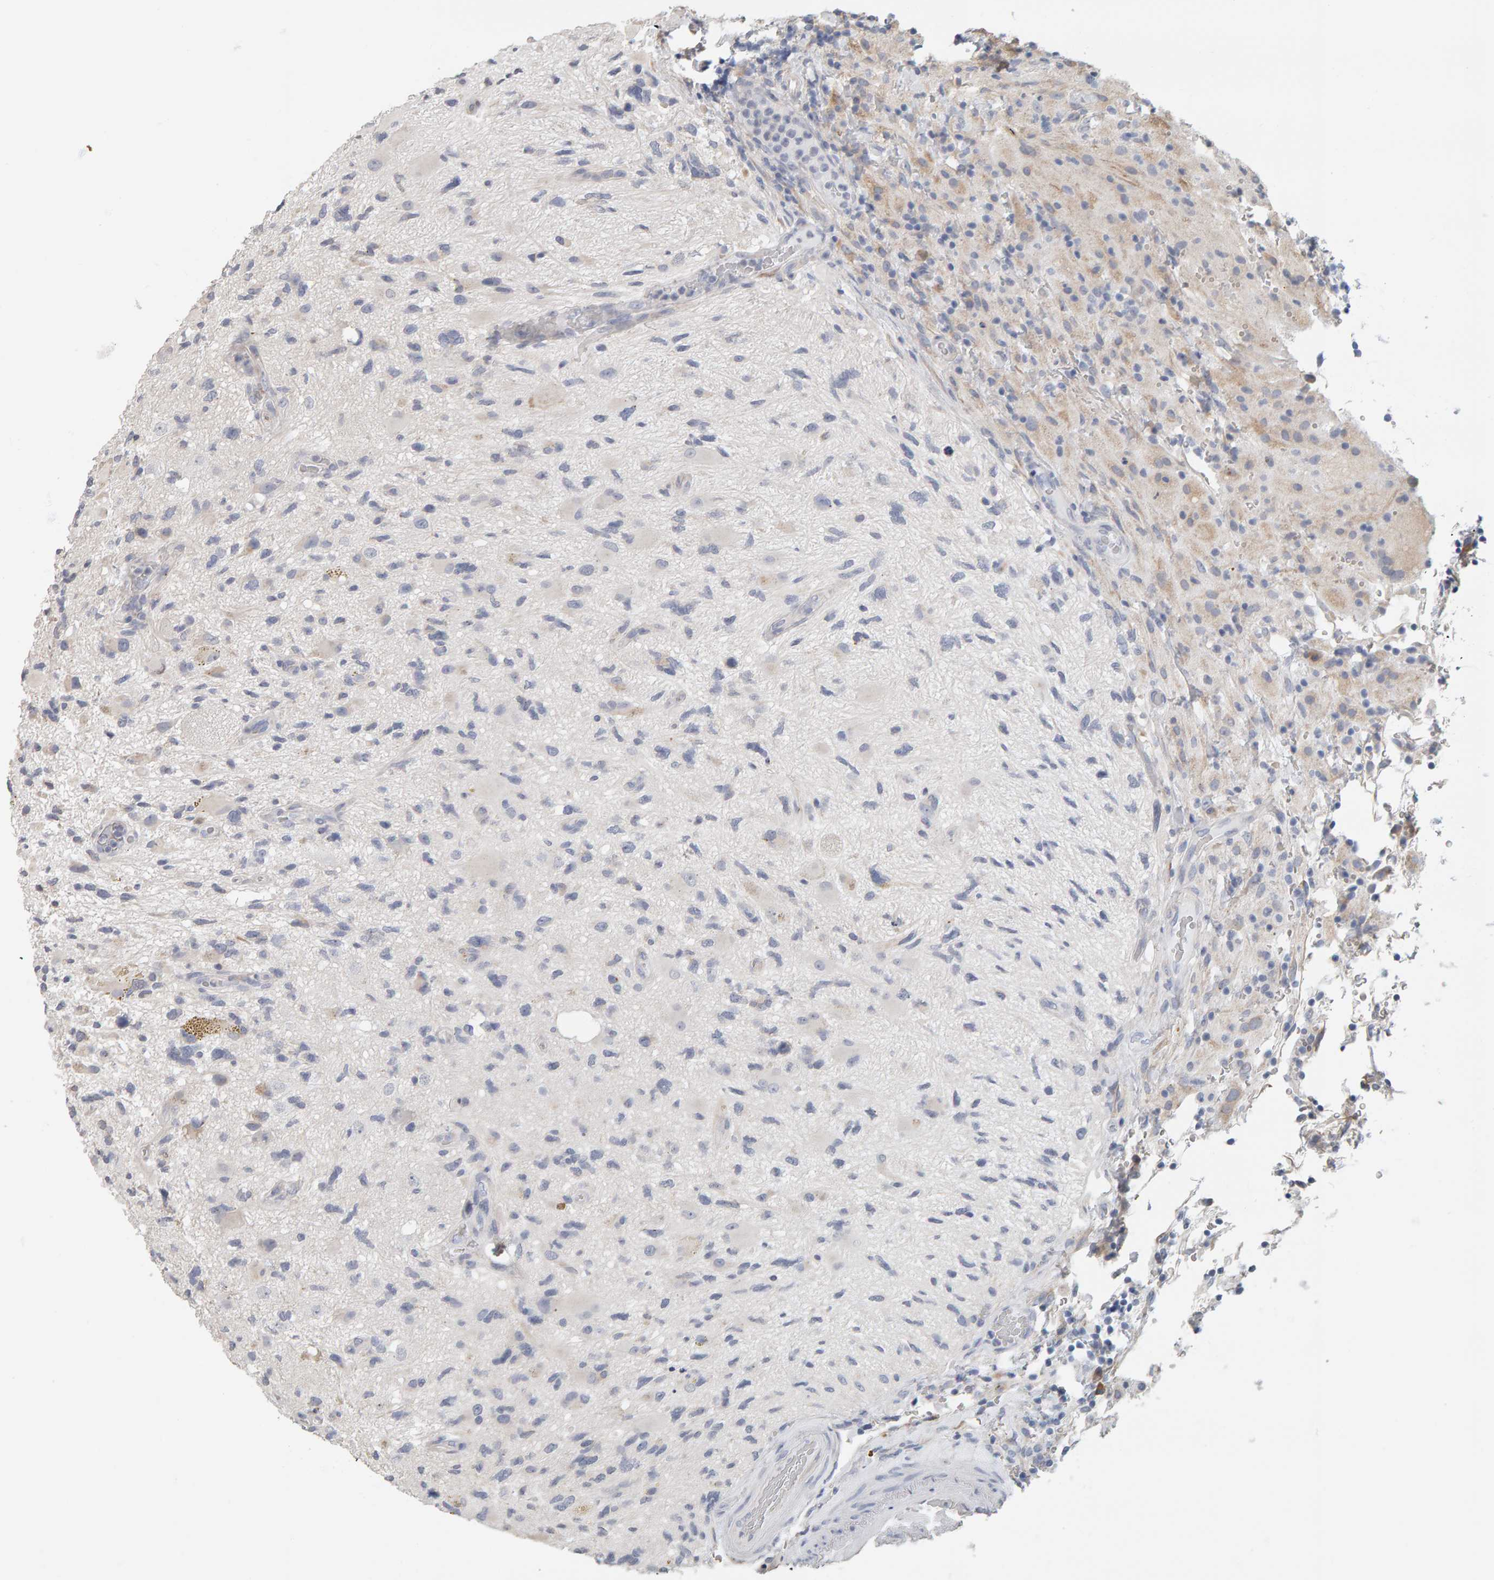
{"staining": {"intensity": "negative", "quantity": "none", "location": "none"}, "tissue": "glioma", "cell_type": "Tumor cells", "image_type": "cancer", "snomed": [{"axis": "morphology", "description": "Glioma, malignant, High grade"}, {"axis": "topography", "description": "Brain"}], "caption": "An immunohistochemistry (IHC) image of glioma is shown. There is no staining in tumor cells of glioma. The staining was performed using DAB (3,3'-diaminobenzidine) to visualize the protein expression in brown, while the nuclei were stained in blue with hematoxylin (Magnification: 20x).", "gene": "ADHFE1", "patient": {"sex": "male", "age": 33}}